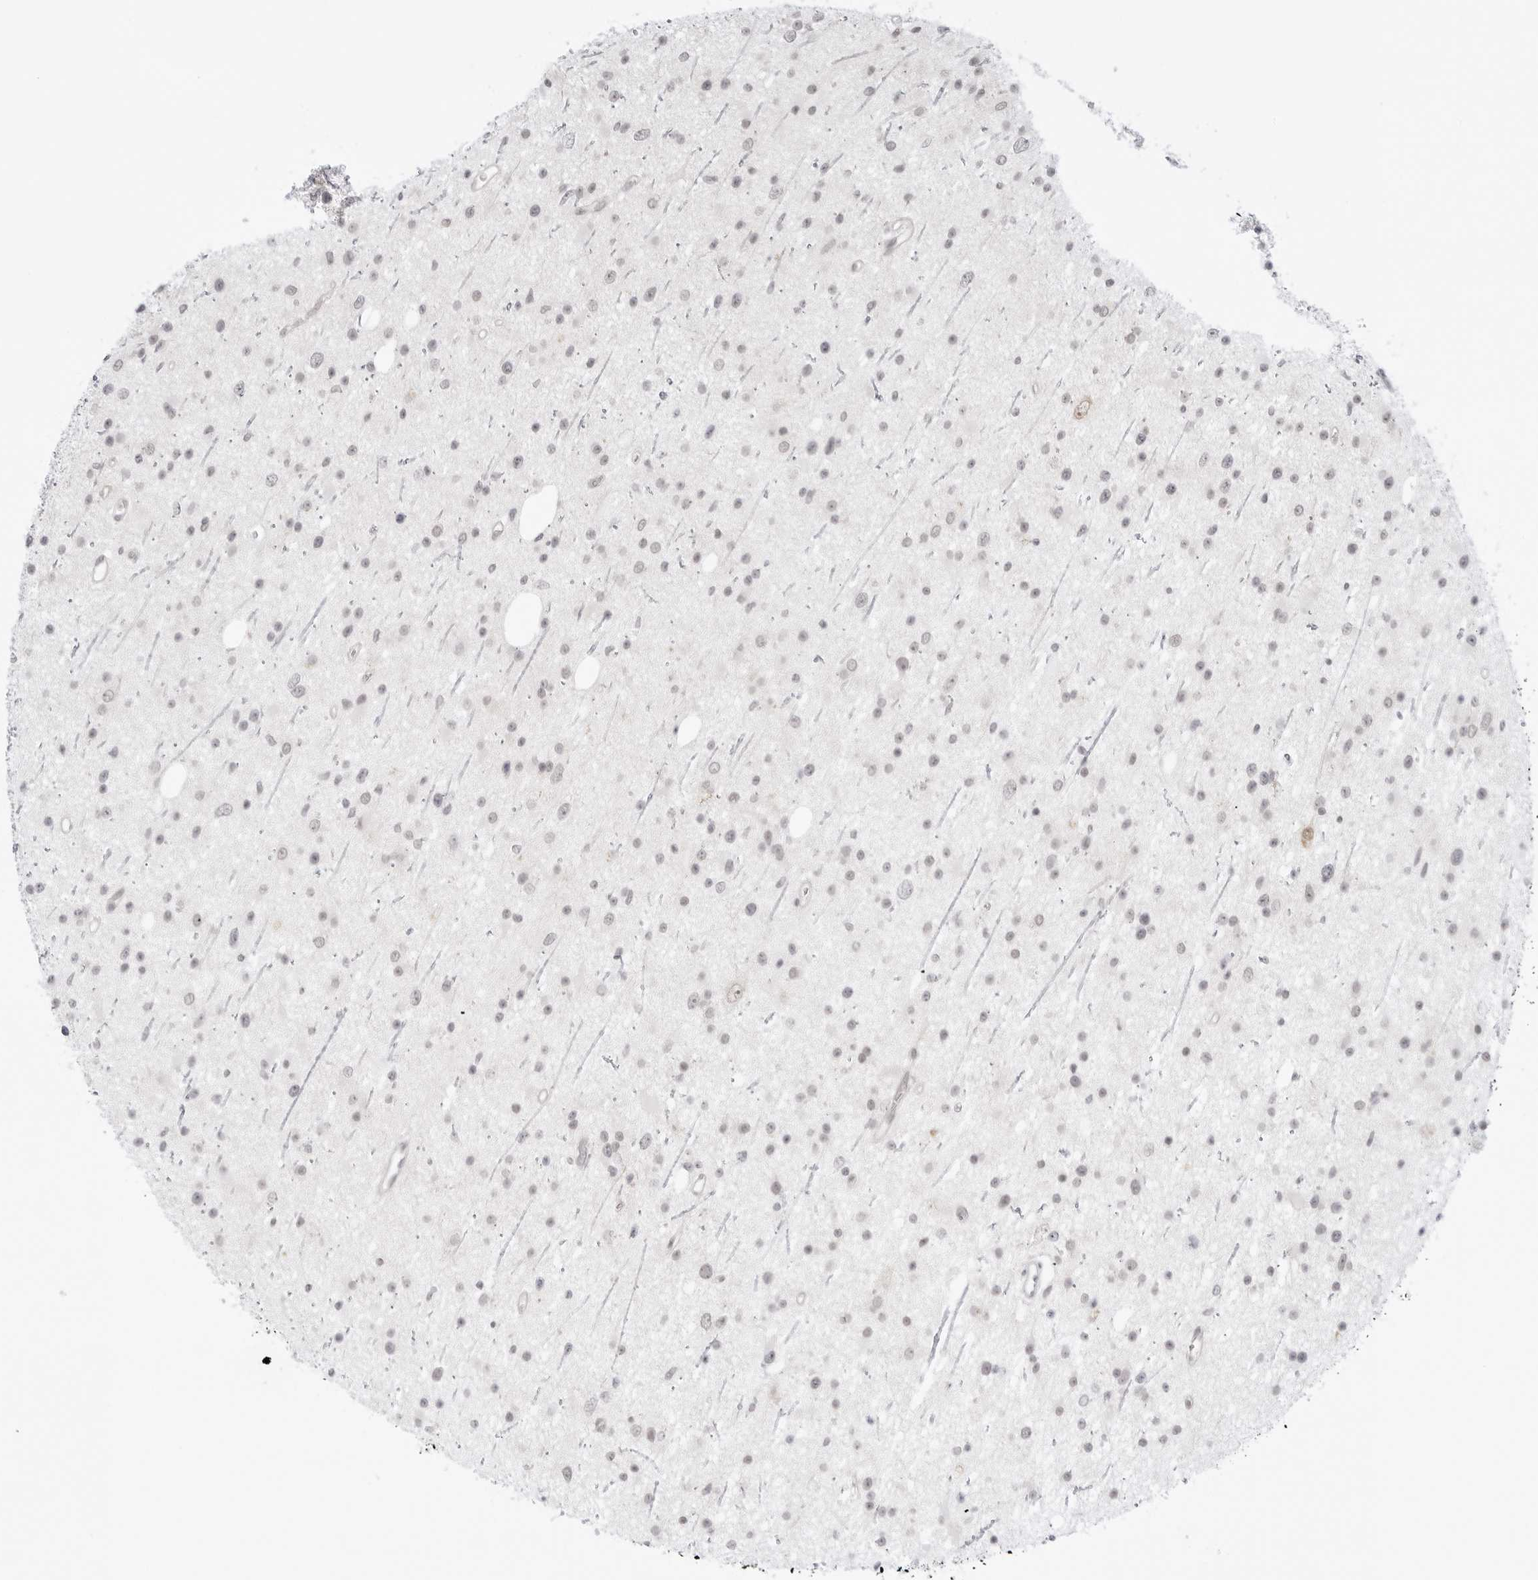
{"staining": {"intensity": "weak", "quantity": "25%-75%", "location": "nuclear"}, "tissue": "glioma", "cell_type": "Tumor cells", "image_type": "cancer", "snomed": [{"axis": "morphology", "description": "Glioma, malignant, Low grade"}, {"axis": "topography", "description": "Cerebral cortex"}], "caption": "Immunohistochemistry micrograph of neoplastic tissue: human glioma stained using immunohistochemistry shows low levels of weak protein expression localized specifically in the nuclear of tumor cells, appearing as a nuclear brown color.", "gene": "MED18", "patient": {"sex": "female", "age": 39}}